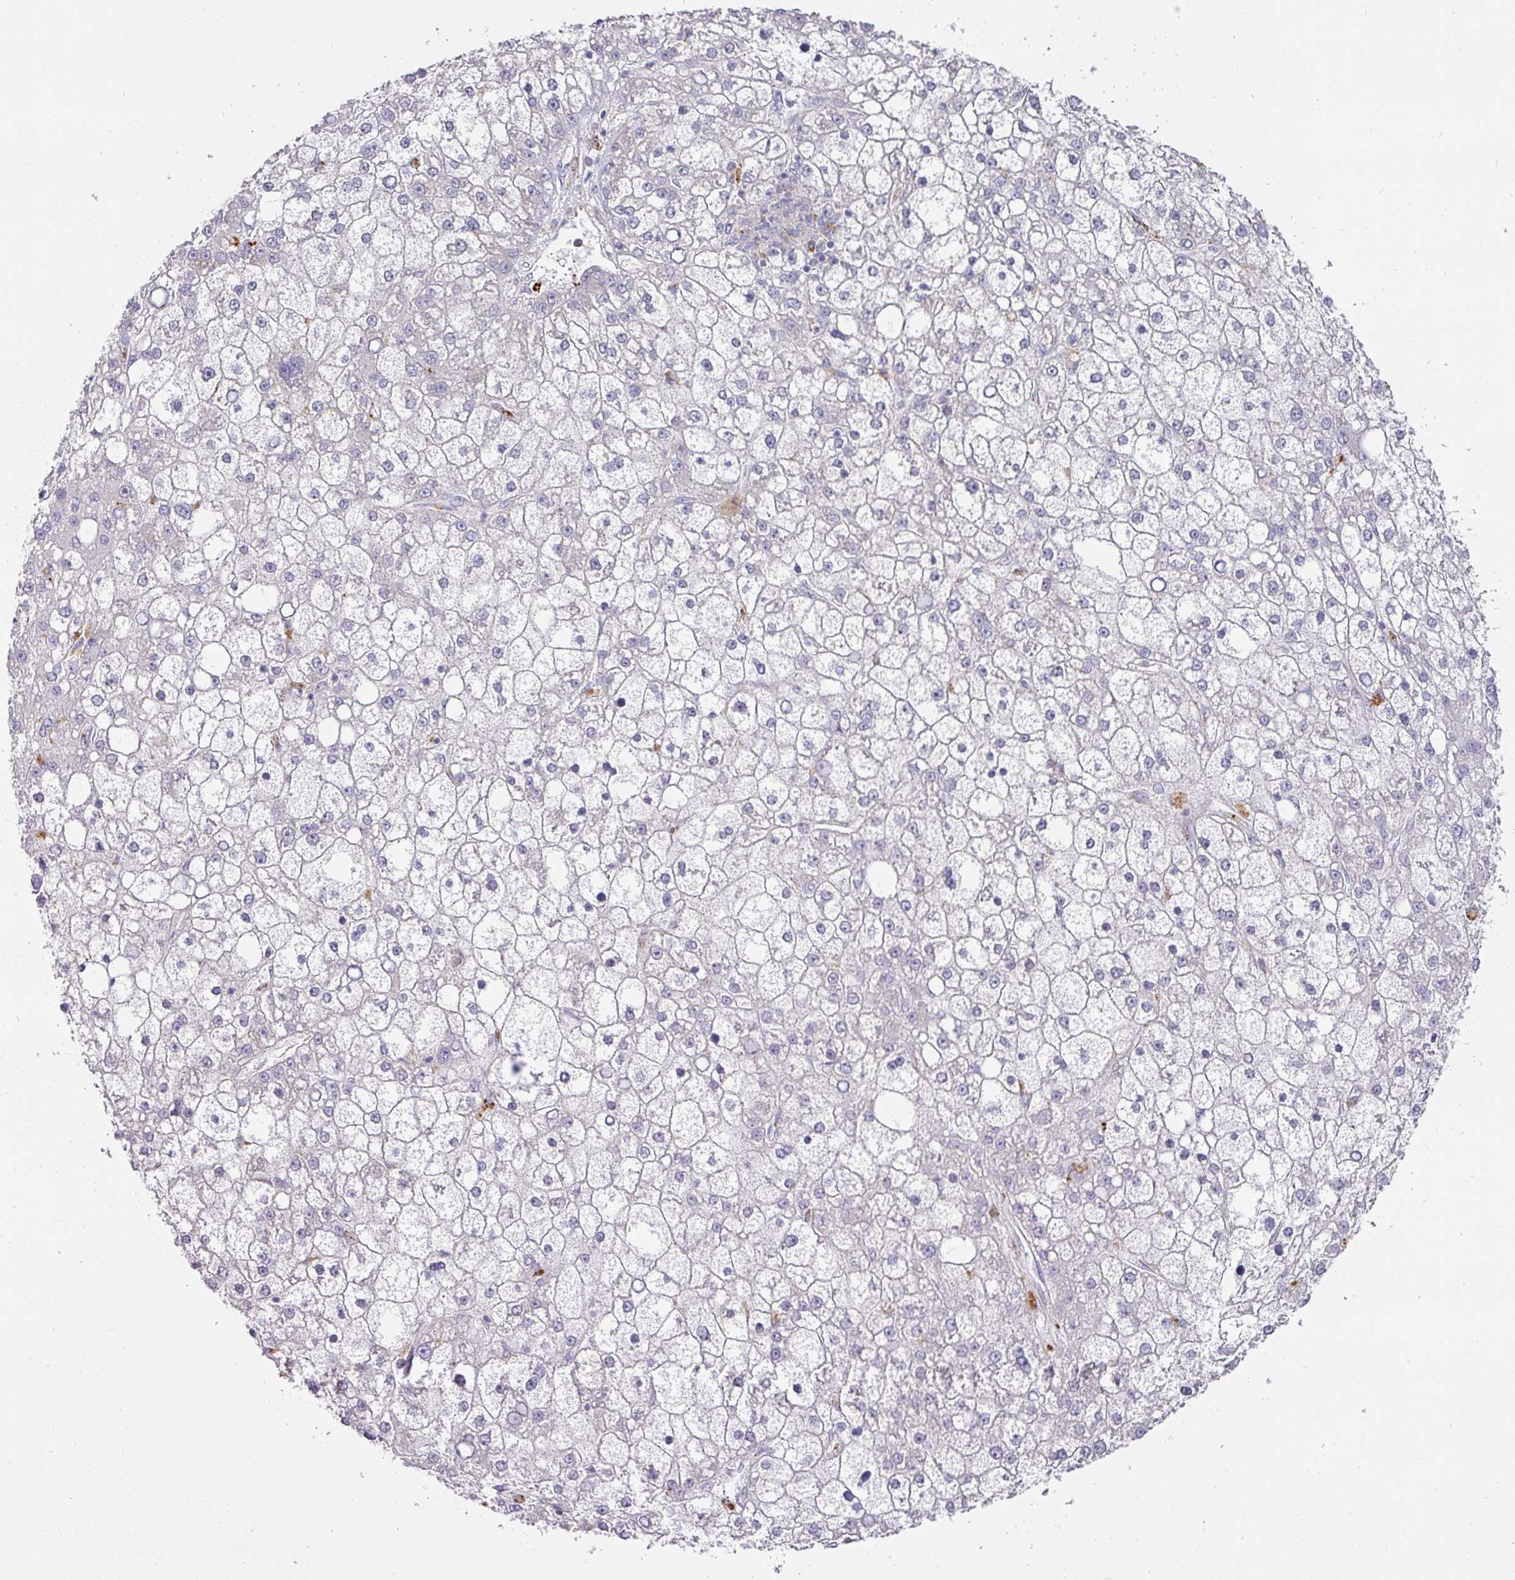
{"staining": {"intensity": "negative", "quantity": "none", "location": "none"}, "tissue": "liver cancer", "cell_type": "Tumor cells", "image_type": "cancer", "snomed": [{"axis": "morphology", "description": "Carcinoma, Hepatocellular, NOS"}, {"axis": "topography", "description": "Liver"}], "caption": "There is no significant positivity in tumor cells of liver hepatocellular carcinoma.", "gene": "TARM1", "patient": {"sex": "male", "age": 67}}